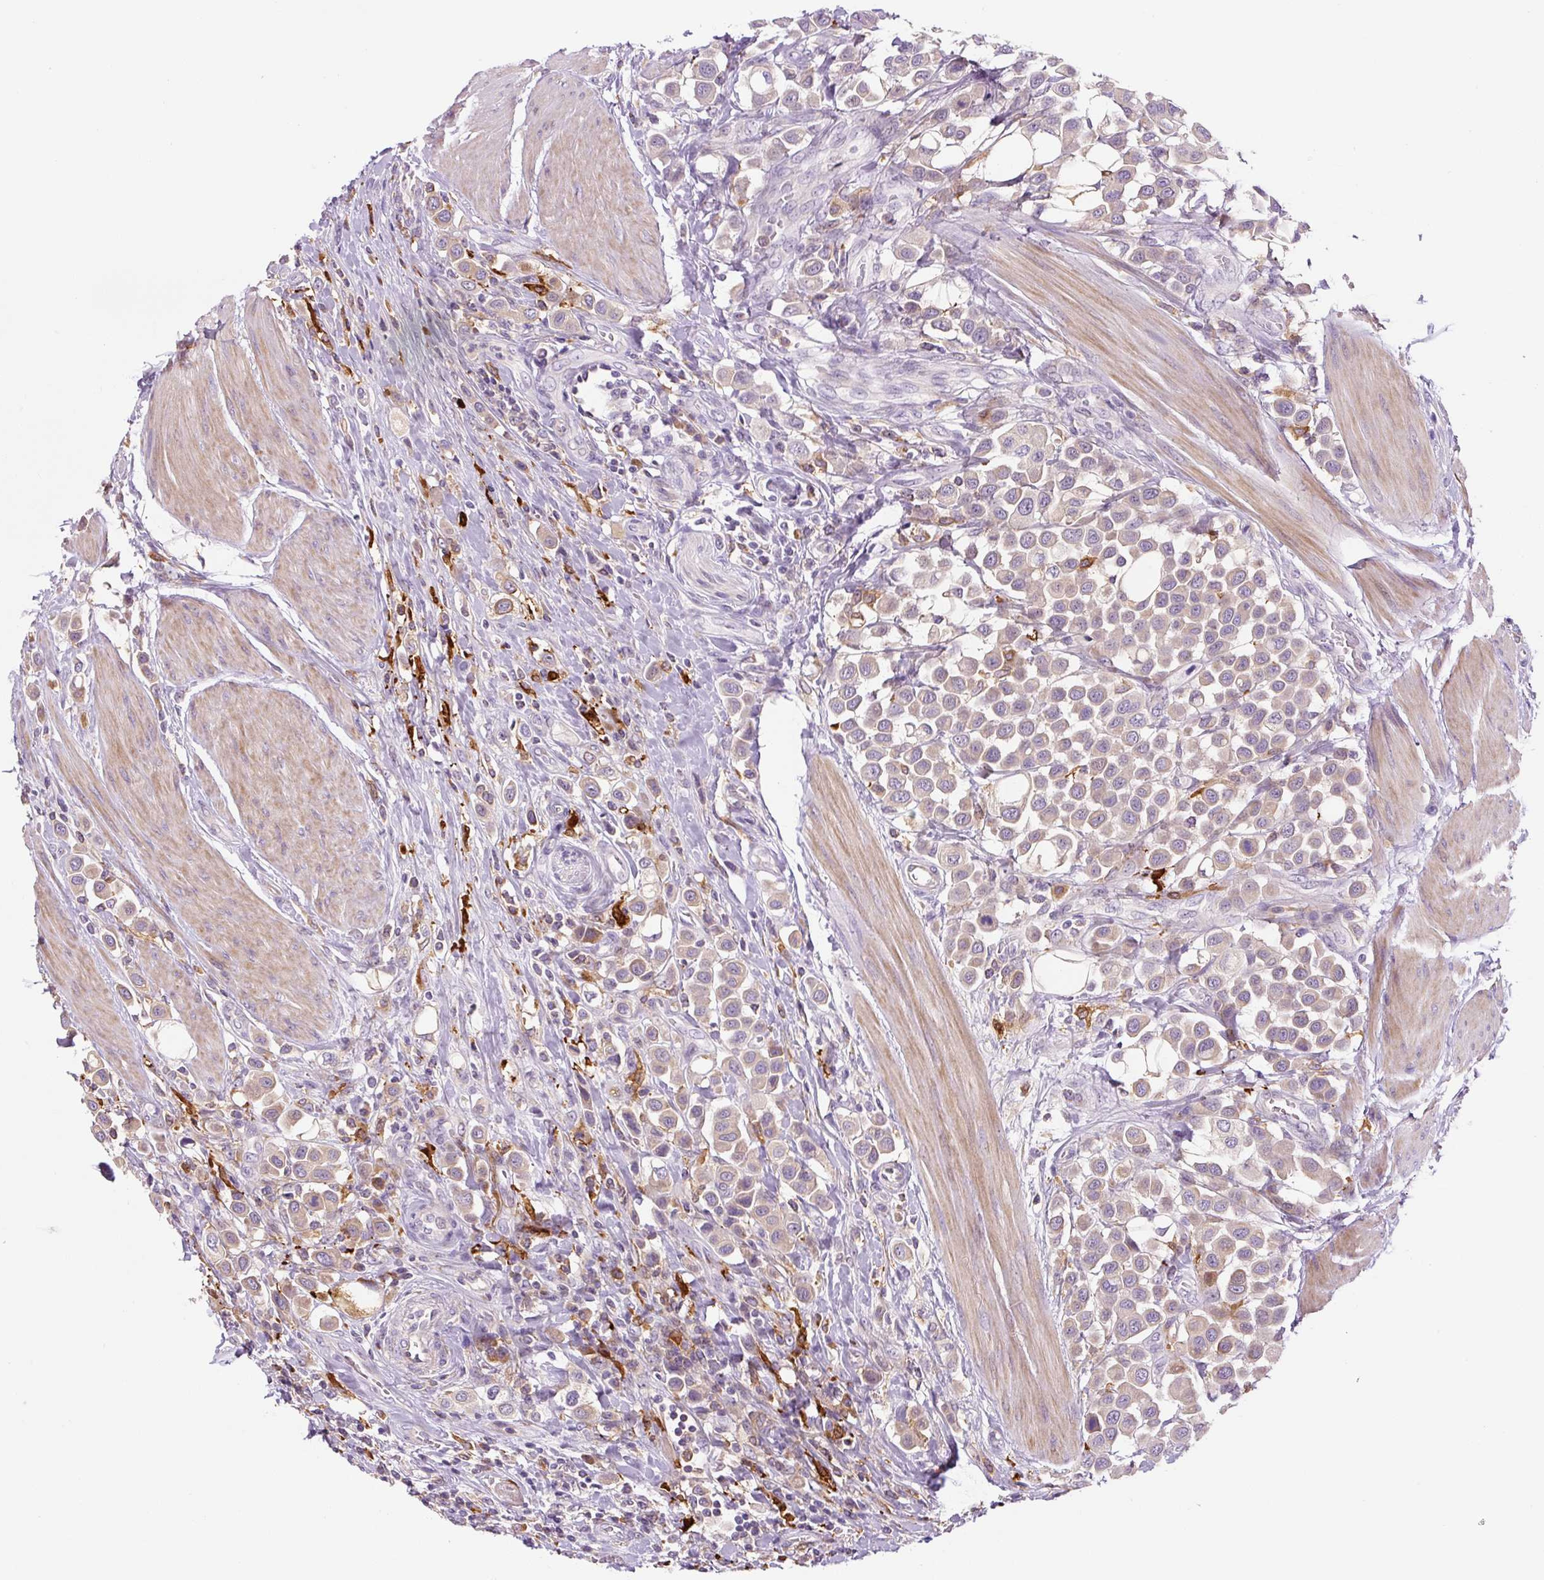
{"staining": {"intensity": "weak", "quantity": ">75%", "location": "cytoplasmic/membranous"}, "tissue": "urothelial cancer", "cell_type": "Tumor cells", "image_type": "cancer", "snomed": [{"axis": "morphology", "description": "Urothelial carcinoma, High grade"}, {"axis": "topography", "description": "Urinary bladder"}], "caption": "A brown stain shows weak cytoplasmic/membranous staining of a protein in urothelial carcinoma (high-grade) tumor cells.", "gene": "FUT10", "patient": {"sex": "male", "age": 50}}